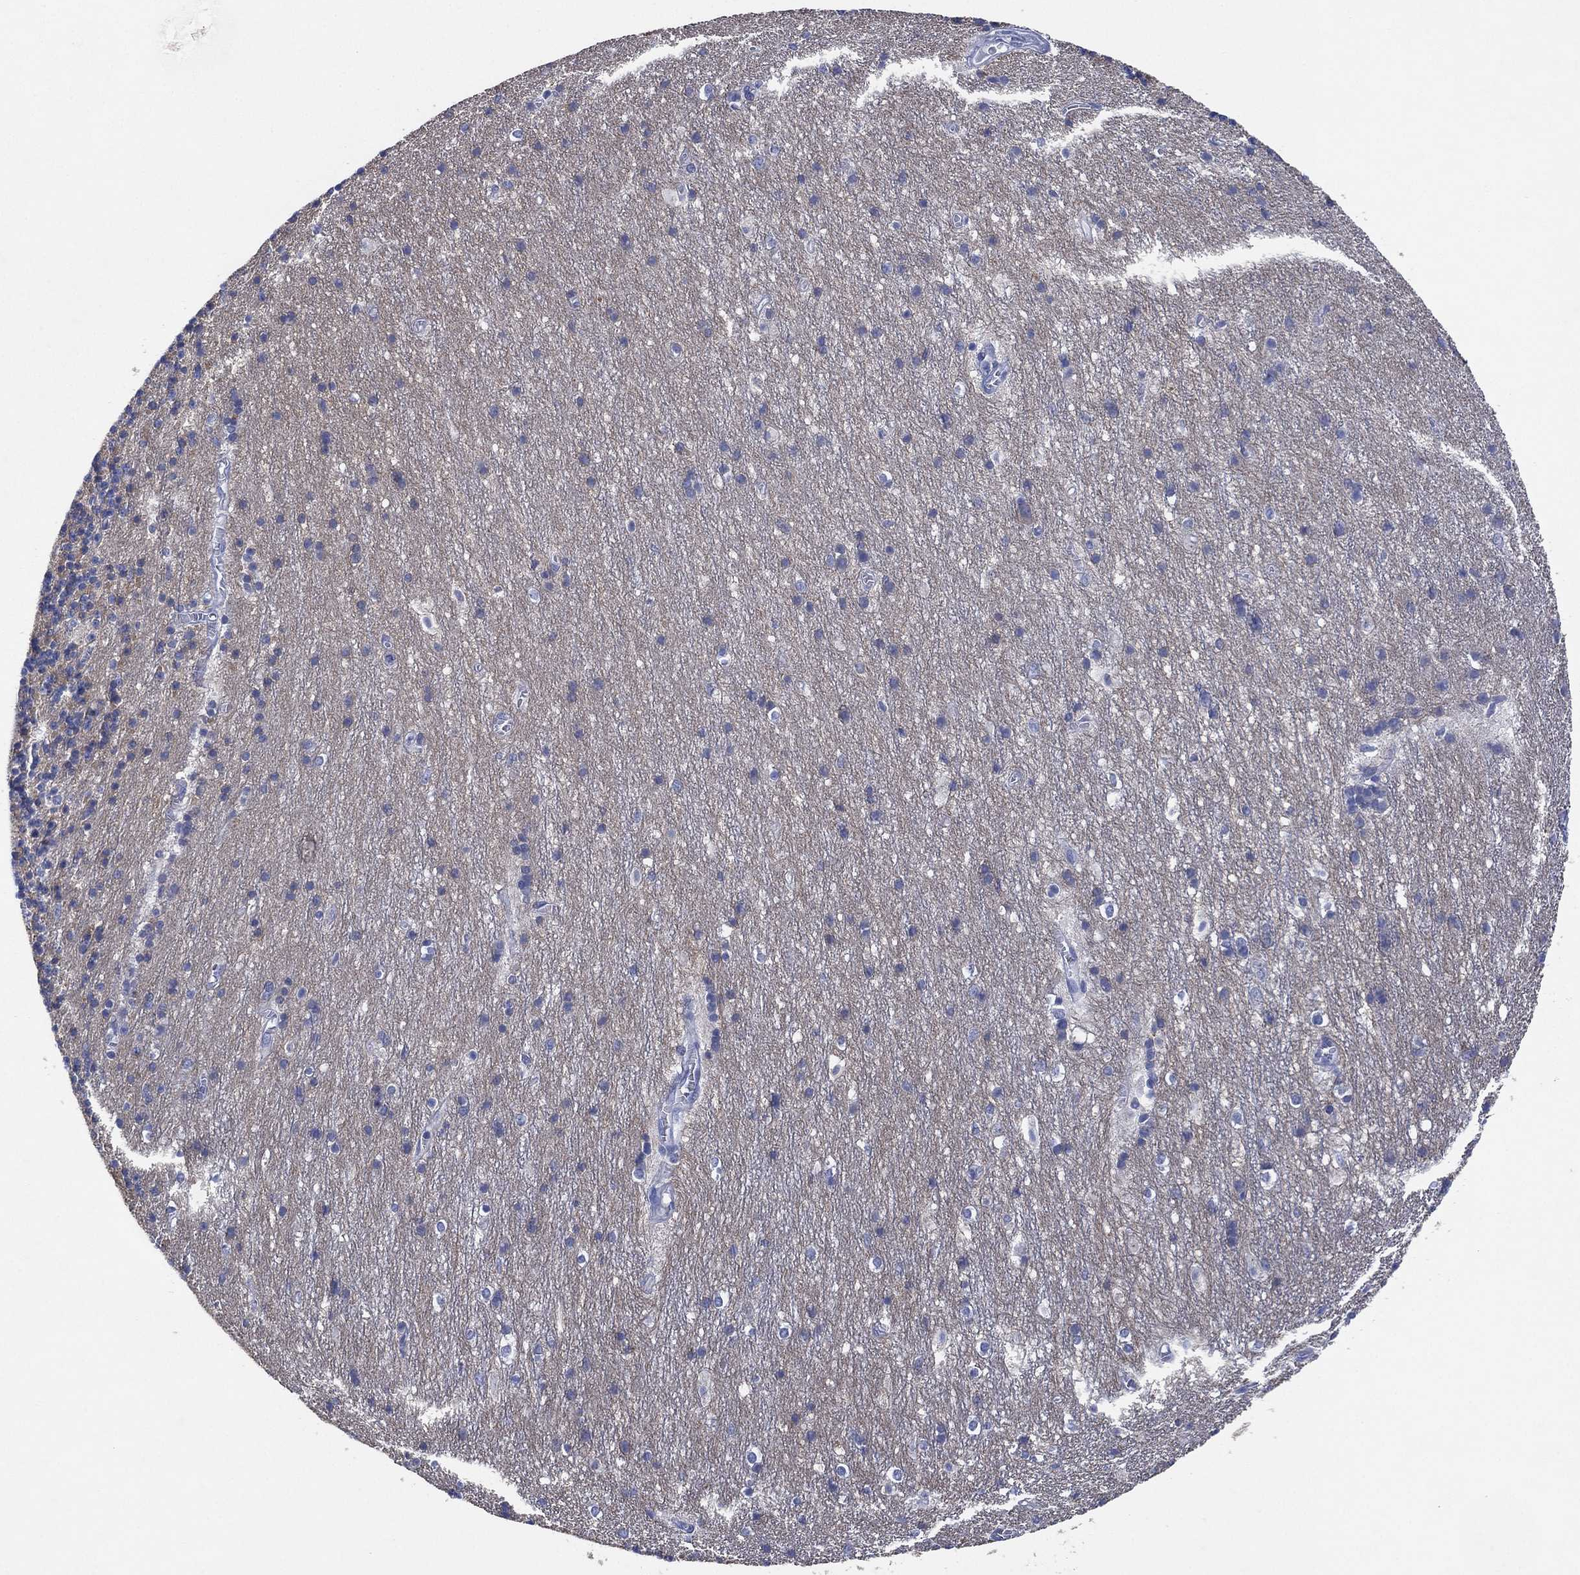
{"staining": {"intensity": "negative", "quantity": "none", "location": "none"}, "tissue": "cerebellum", "cell_type": "Cells in granular layer", "image_type": "normal", "snomed": [{"axis": "morphology", "description": "Normal tissue, NOS"}, {"axis": "topography", "description": "Cerebellum"}], "caption": "Immunohistochemistry (IHC) micrograph of normal human cerebellum stained for a protein (brown), which shows no staining in cells in granular layer.", "gene": "CHRNA3", "patient": {"sex": "male", "age": 70}}